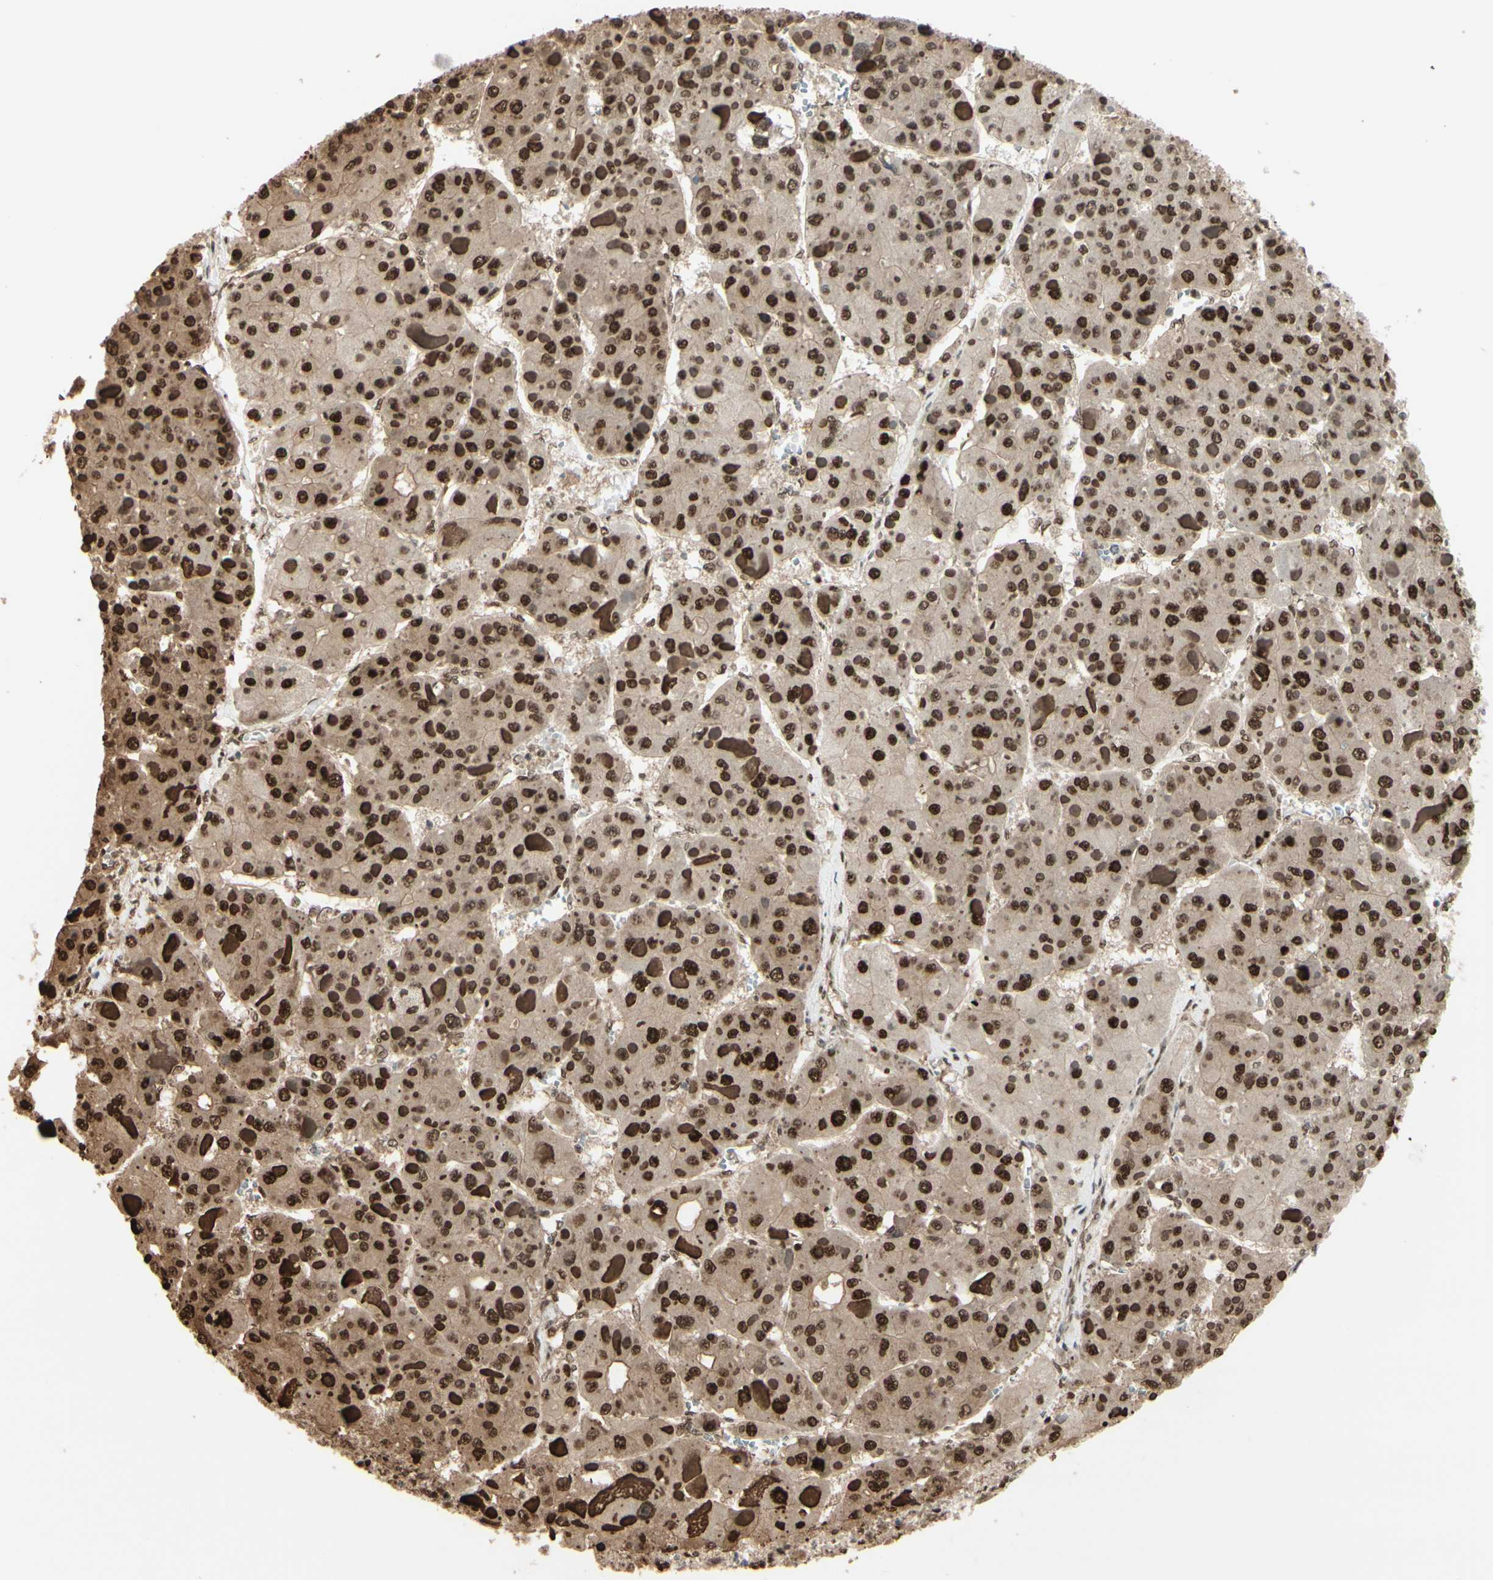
{"staining": {"intensity": "strong", "quantity": ">75%", "location": "nuclear"}, "tissue": "liver cancer", "cell_type": "Tumor cells", "image_type": "cancer", "snomed": [{"axis": "morphology", "description": "Carcinoma, Hepatocellular, NOS"}, {"axis": "topography", "description": "Liver"}], "caption": "A high amount of strong nuclear positivity is present in about >75% of tumor cells in liver cancer (hepatocellular carcinoma) tissue.", "gene": "HSF1", "patient": {"sex": "female", "age": 73}}